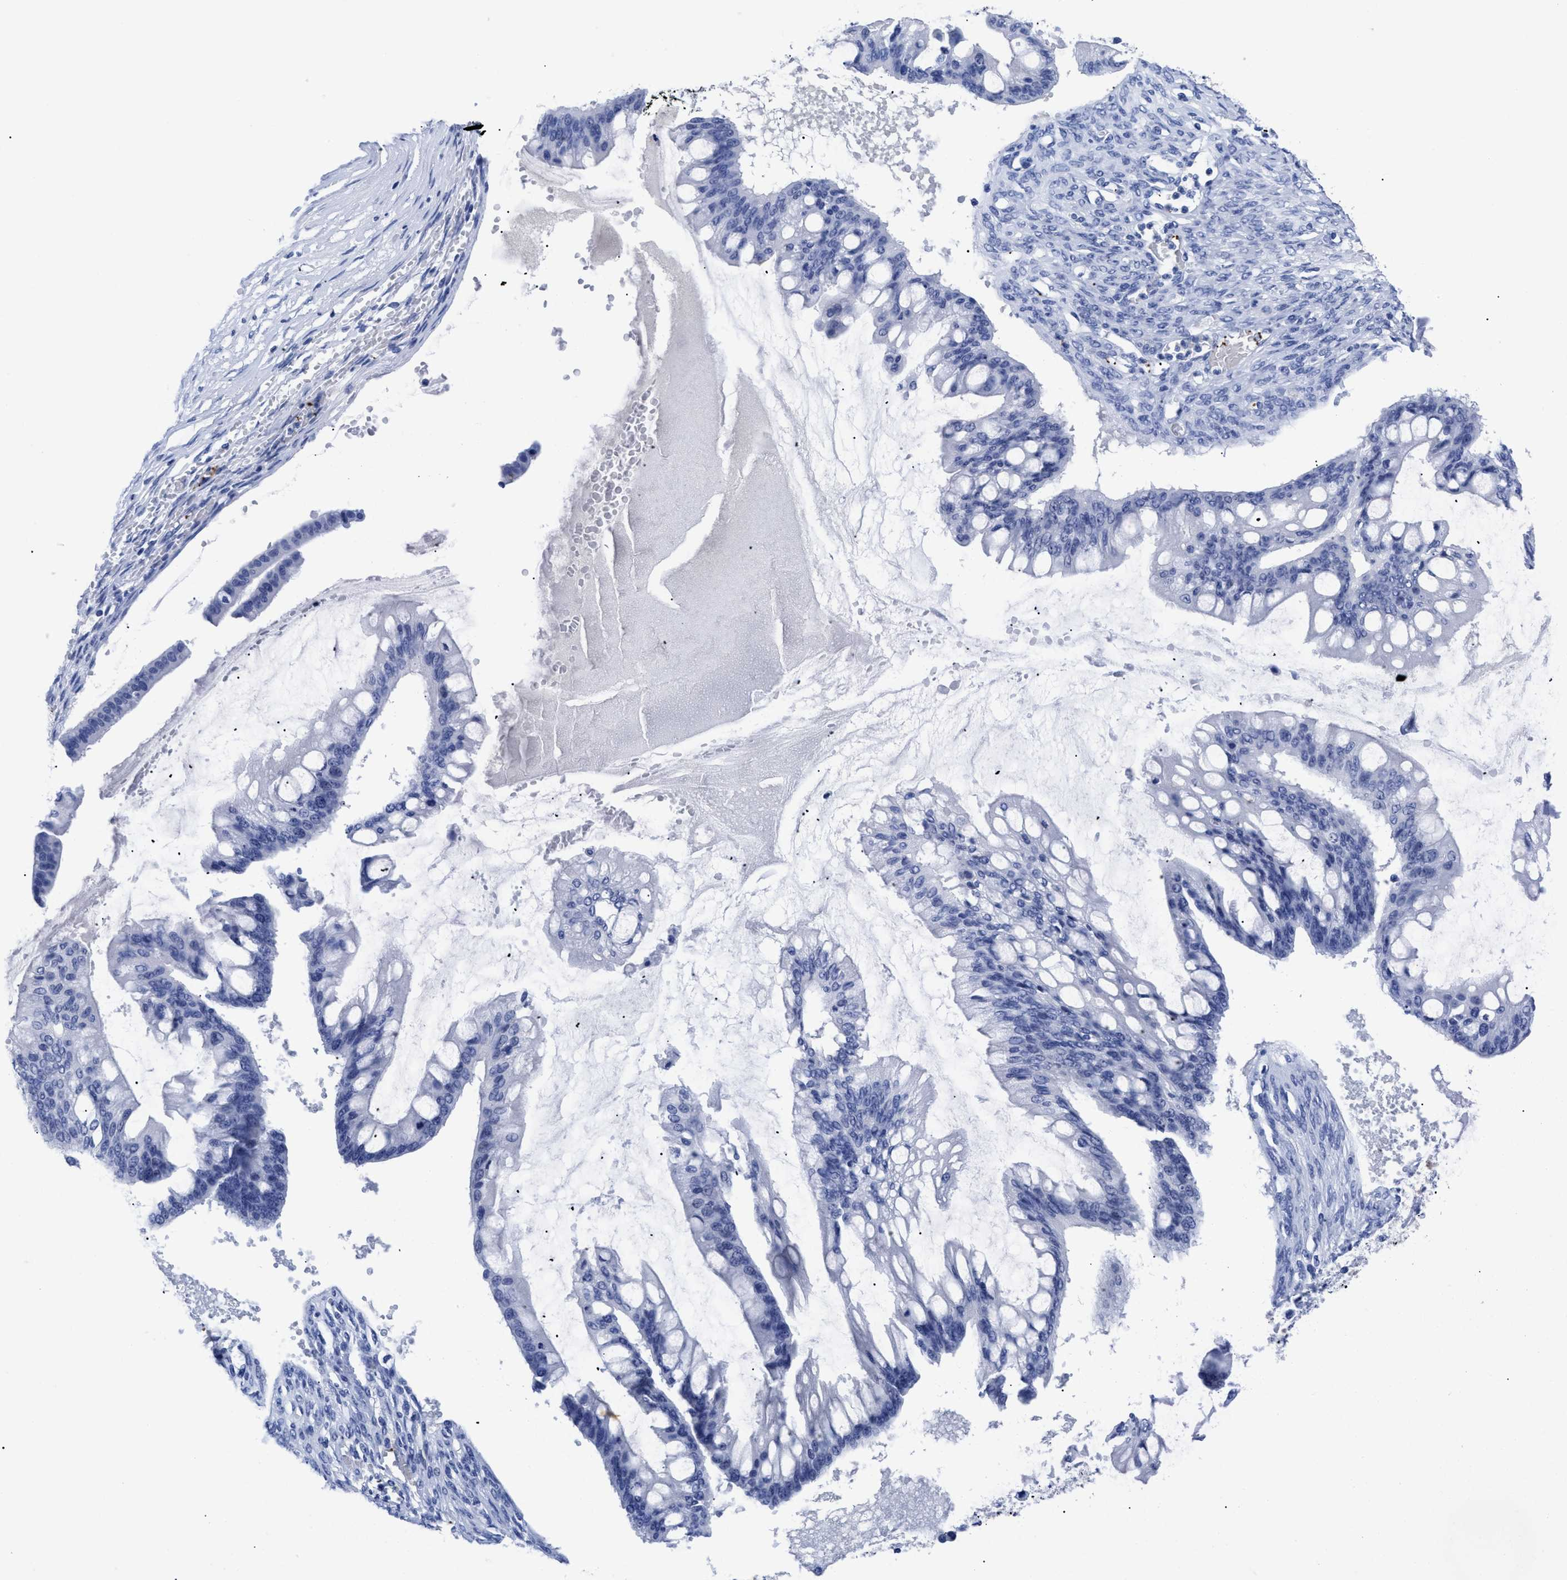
{"staining": {"intensity": "negative", "quantity": "none", "location": "none"}, "tissue": "ovarian cancer", "cell_type": "Tumor cells", "image_type": "cancer", "snomed": [{"axis": "morphology", "description": "Cystadenocarcinoma, mucinous, NOS"}, {"axis": "topography", "description": "Ovary"}], "caption": "Ovarian cancer was stained to show a protein in brown. There is no significant positivity in tumor cells. The staining was performed using DAB (3,3'-diaminobenzidine) to visualize the protein expression in brown, while the nuclei were stained in blue with hematoxylin (Magnification: 20x).", "gene": "TREML1", "patient": {"sex": "female", "age": 73}}